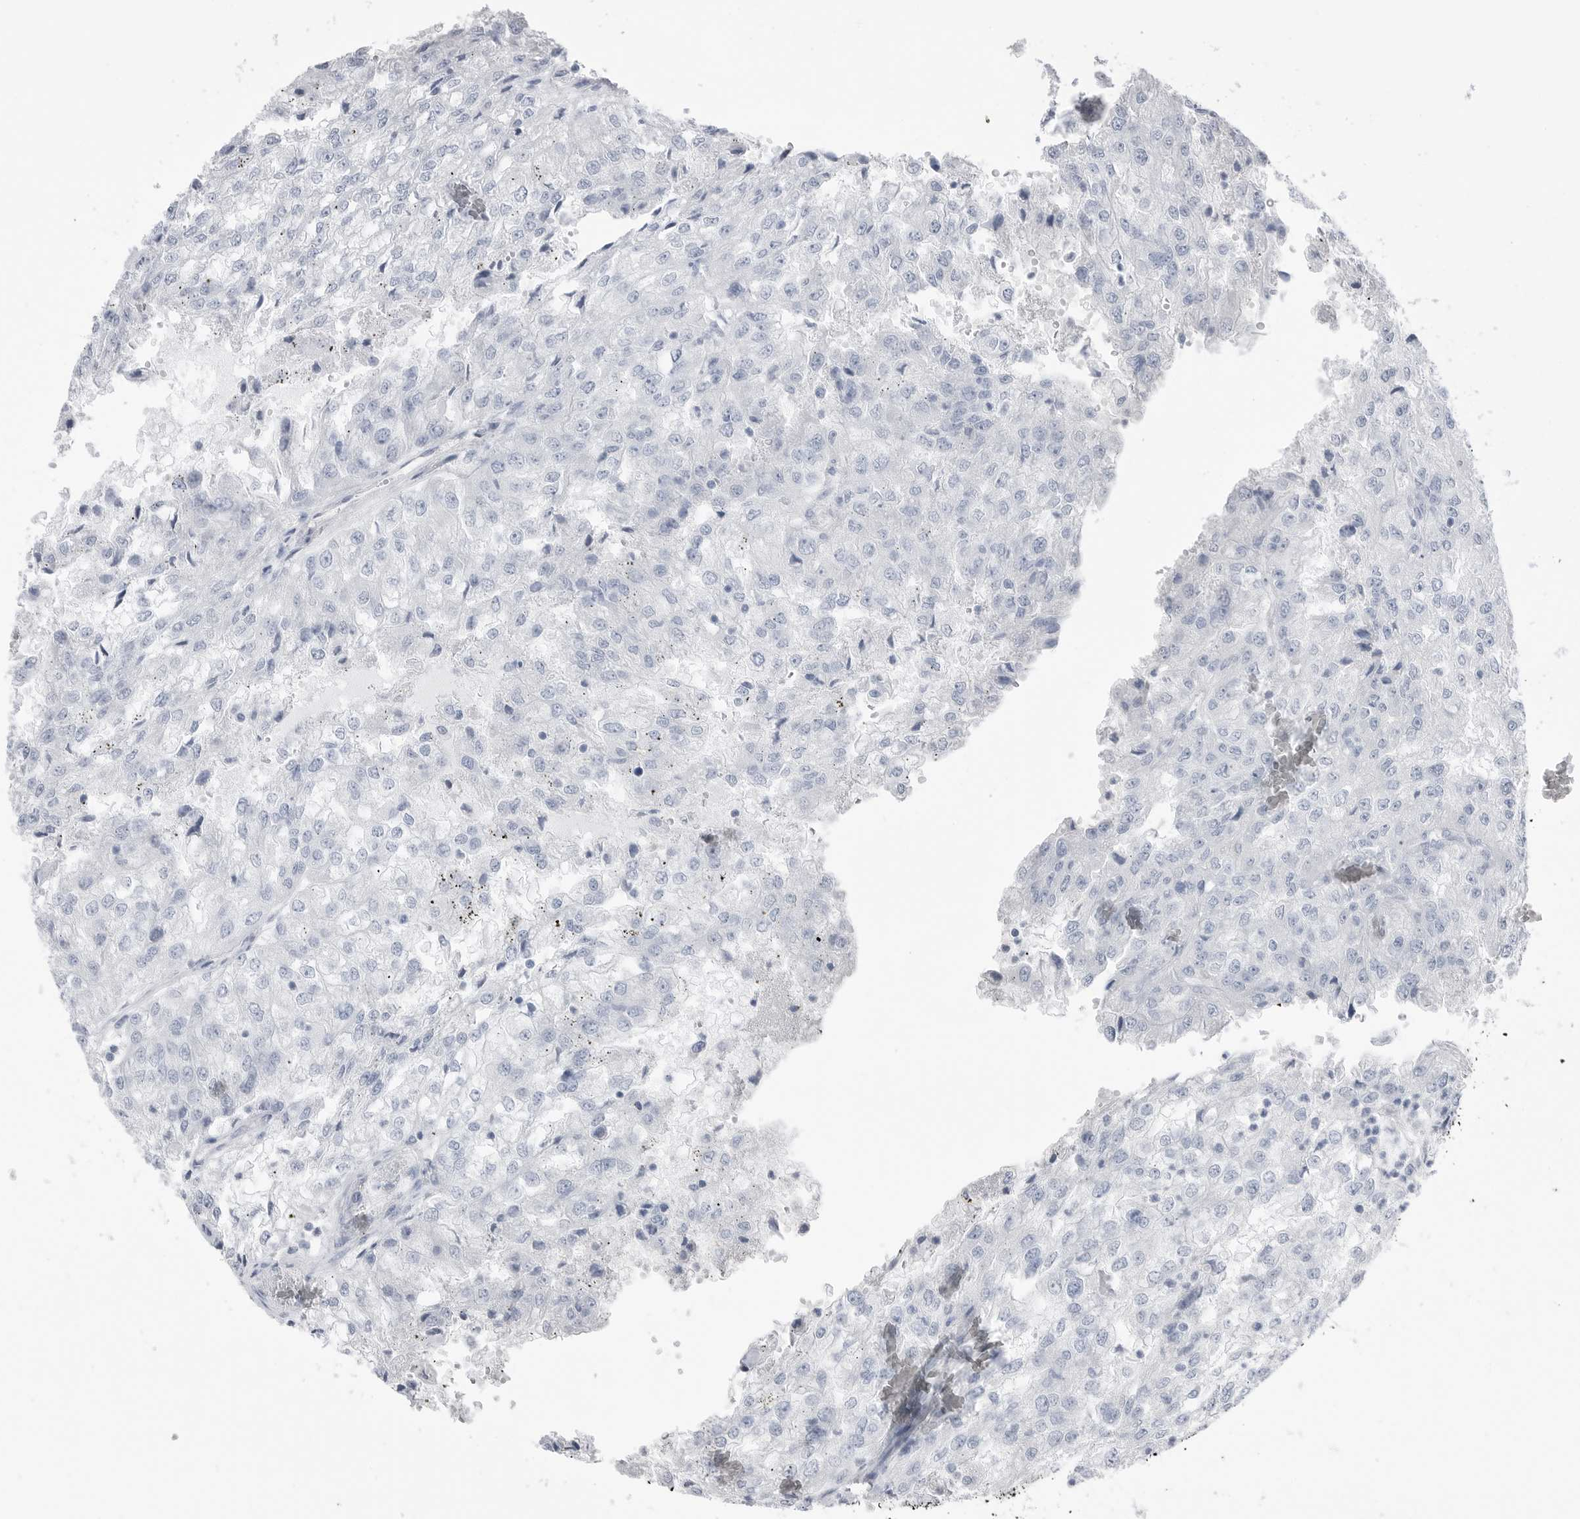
{"staining": {"intensity": "negative", "quantity": "none", "location": "none"}, "tissue": "renal cancer", "cell_type": "Tumor cells", "image_type": "cancer", "snomed": [{"axis": "morphology", "description": "Adenocarcinoma, NOS"}, {"axis": "topography", "description": "Kidney"}], "caption": "This is an IHC histopathology image of renal cancer. There is no expression in tumor cells.", "gene": "ABHD12", "patient": {"sex": "female", "age": 54}}